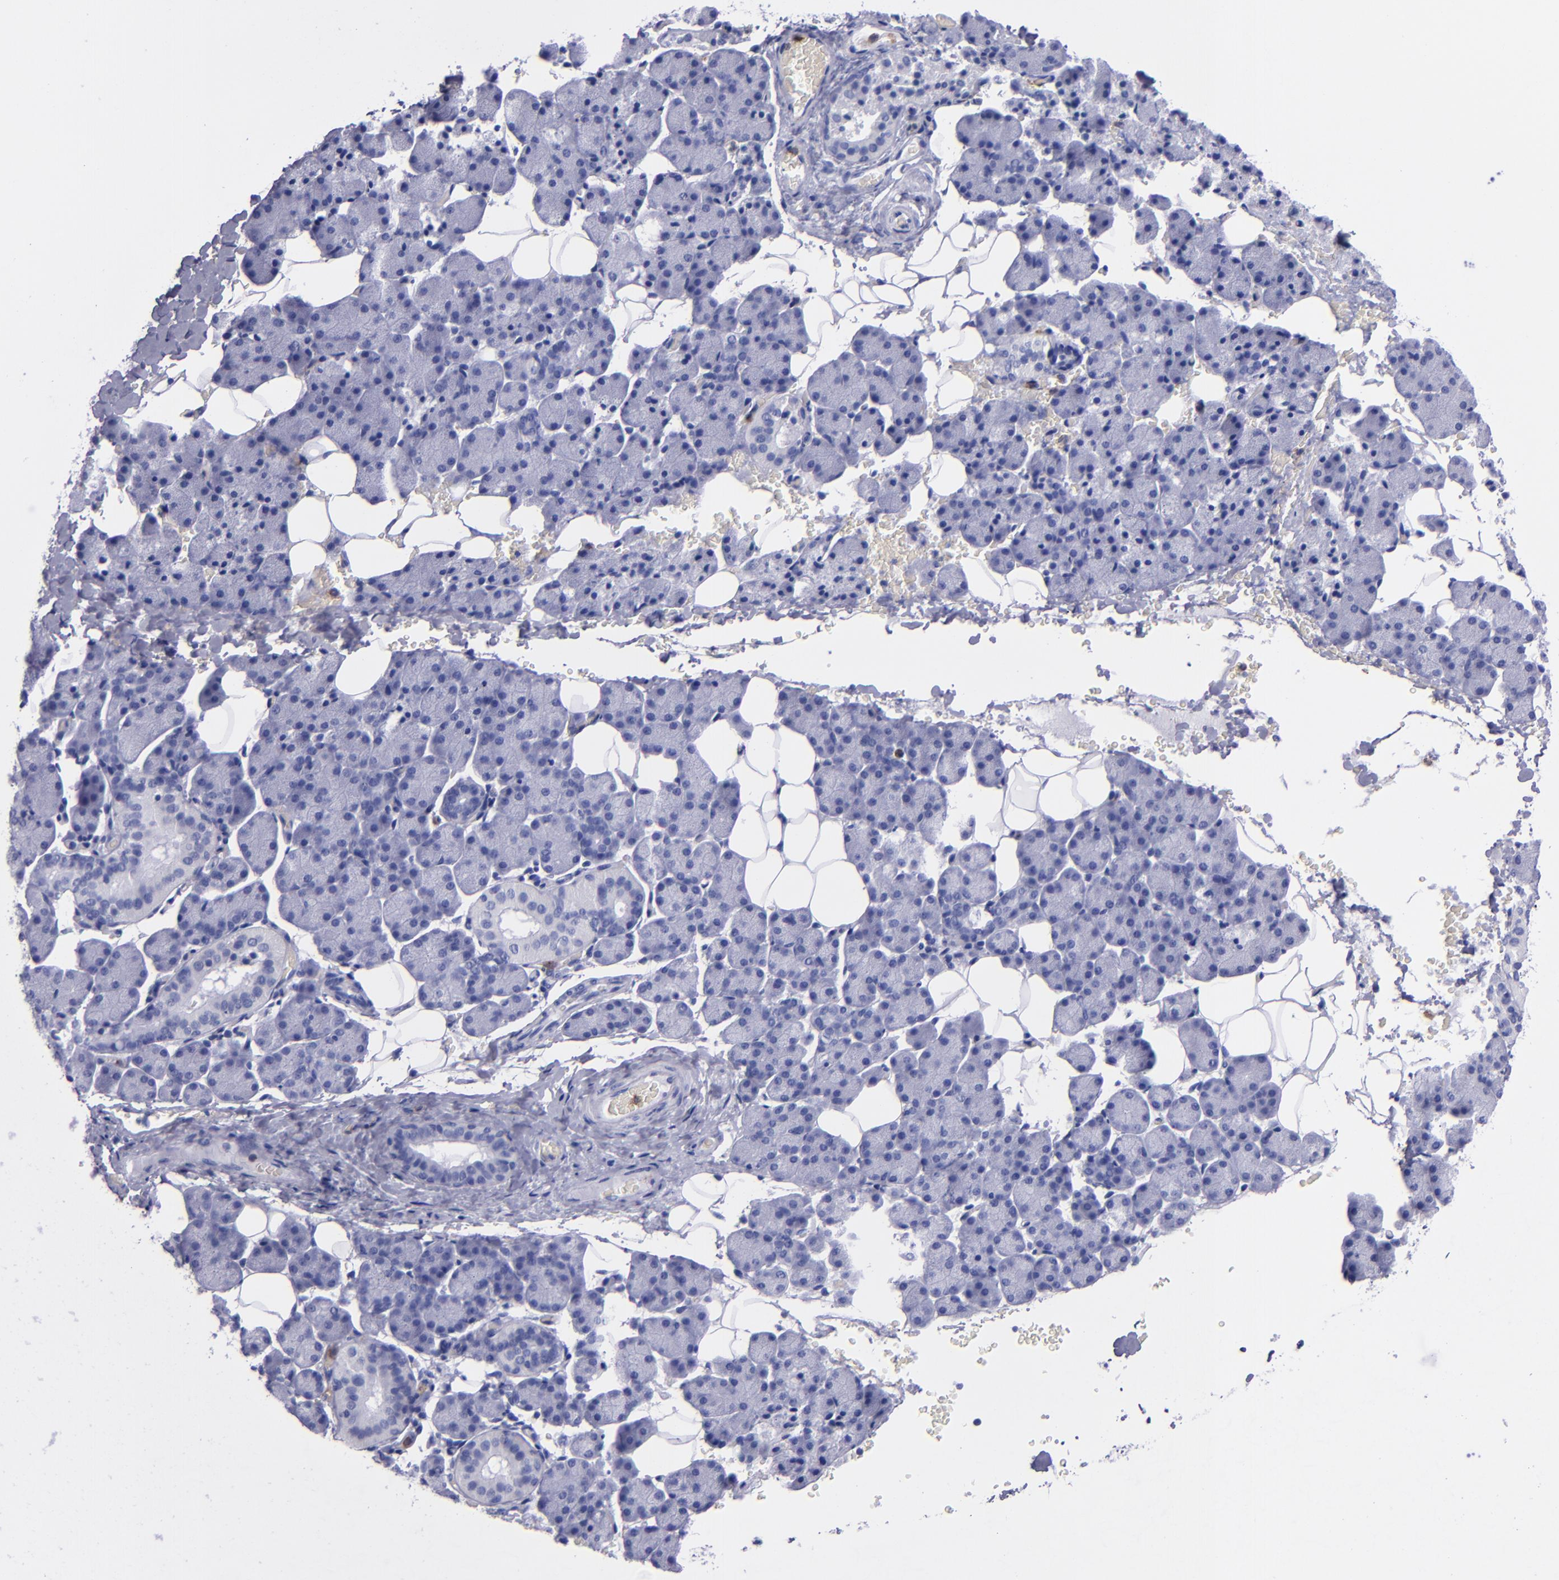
{"staining": {"intensity": "negative", "quantity": "none", "location": "none"}, "tissue": "salivary gland", "cell_type": "Glandular cells", "image_type": "normal", "snomed": [{"axis": "morphology", "description": "Normal tissue, NOS"}, {"axis": "topography", "description": "Lymph node"}, {"axis": "topography", "description": "Salivary gland"}], "caption": "The photomicrograph shows no staining of glandular cells in benign salivary gland.", "gene": "CR1", "patient": {"sex": "male", "age": 8}}